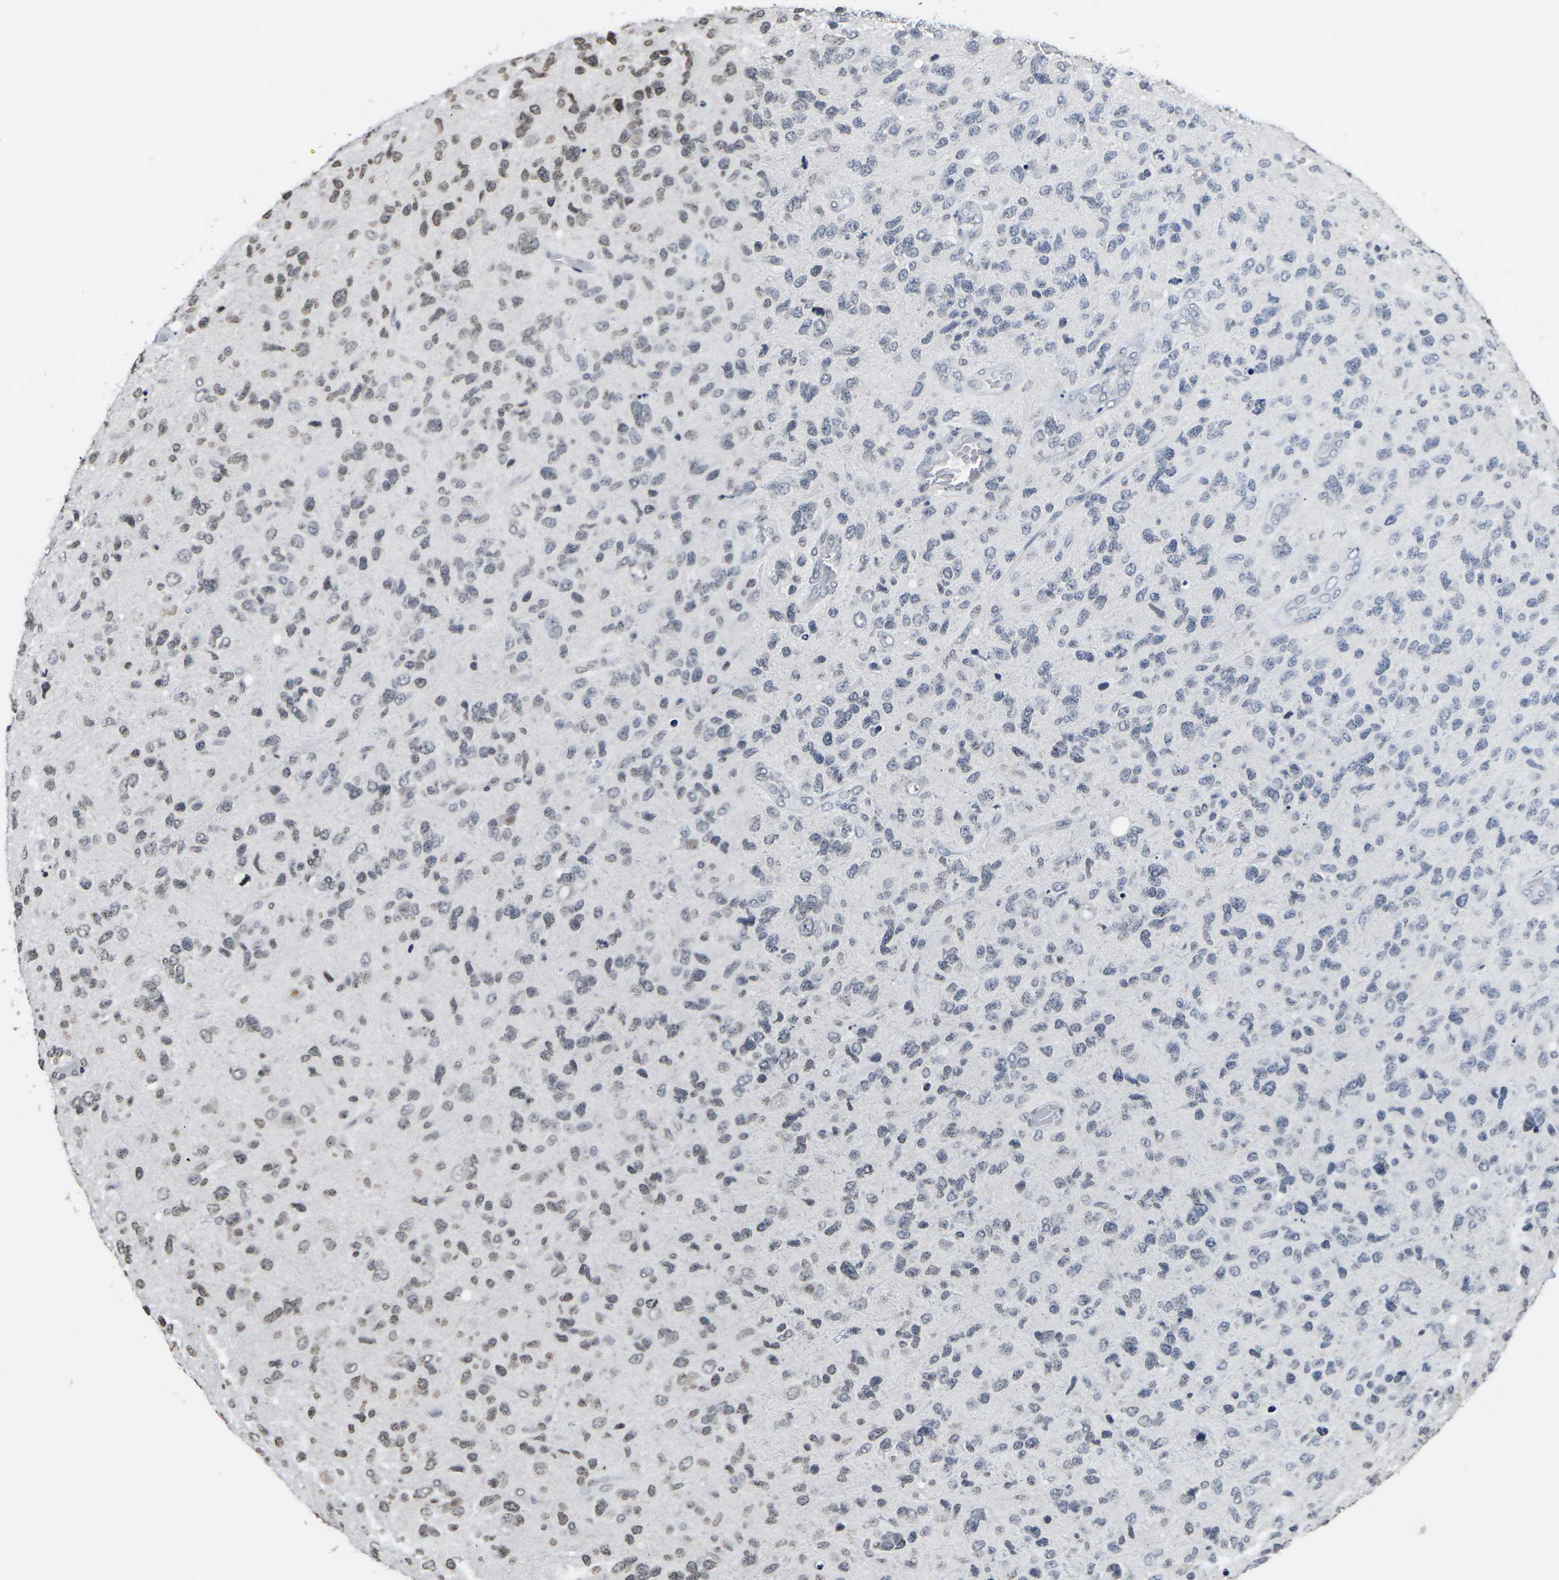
{"staining": {"intensity": "moderate", "quantity": "25%-75%", "location": "nuclear"}, "tissue": "glioma", "cell_type": "Tumor cells", "image_type": "cancer", "snomed": [{"axis": "morphology", "description": "Glioma, malignant, High grade"}, {"axis": "topography", "description": "Brain"}], "caption": "An immunohistochemistry photomicrograph of neoplastic tissue is shown. Protein staining in brown labels moderate nuclear positivity in glioma within tumor cells. Nuclei are stained in blue.", "gene": "ETV5", "patient": {"sex": "female", "age": 58}}